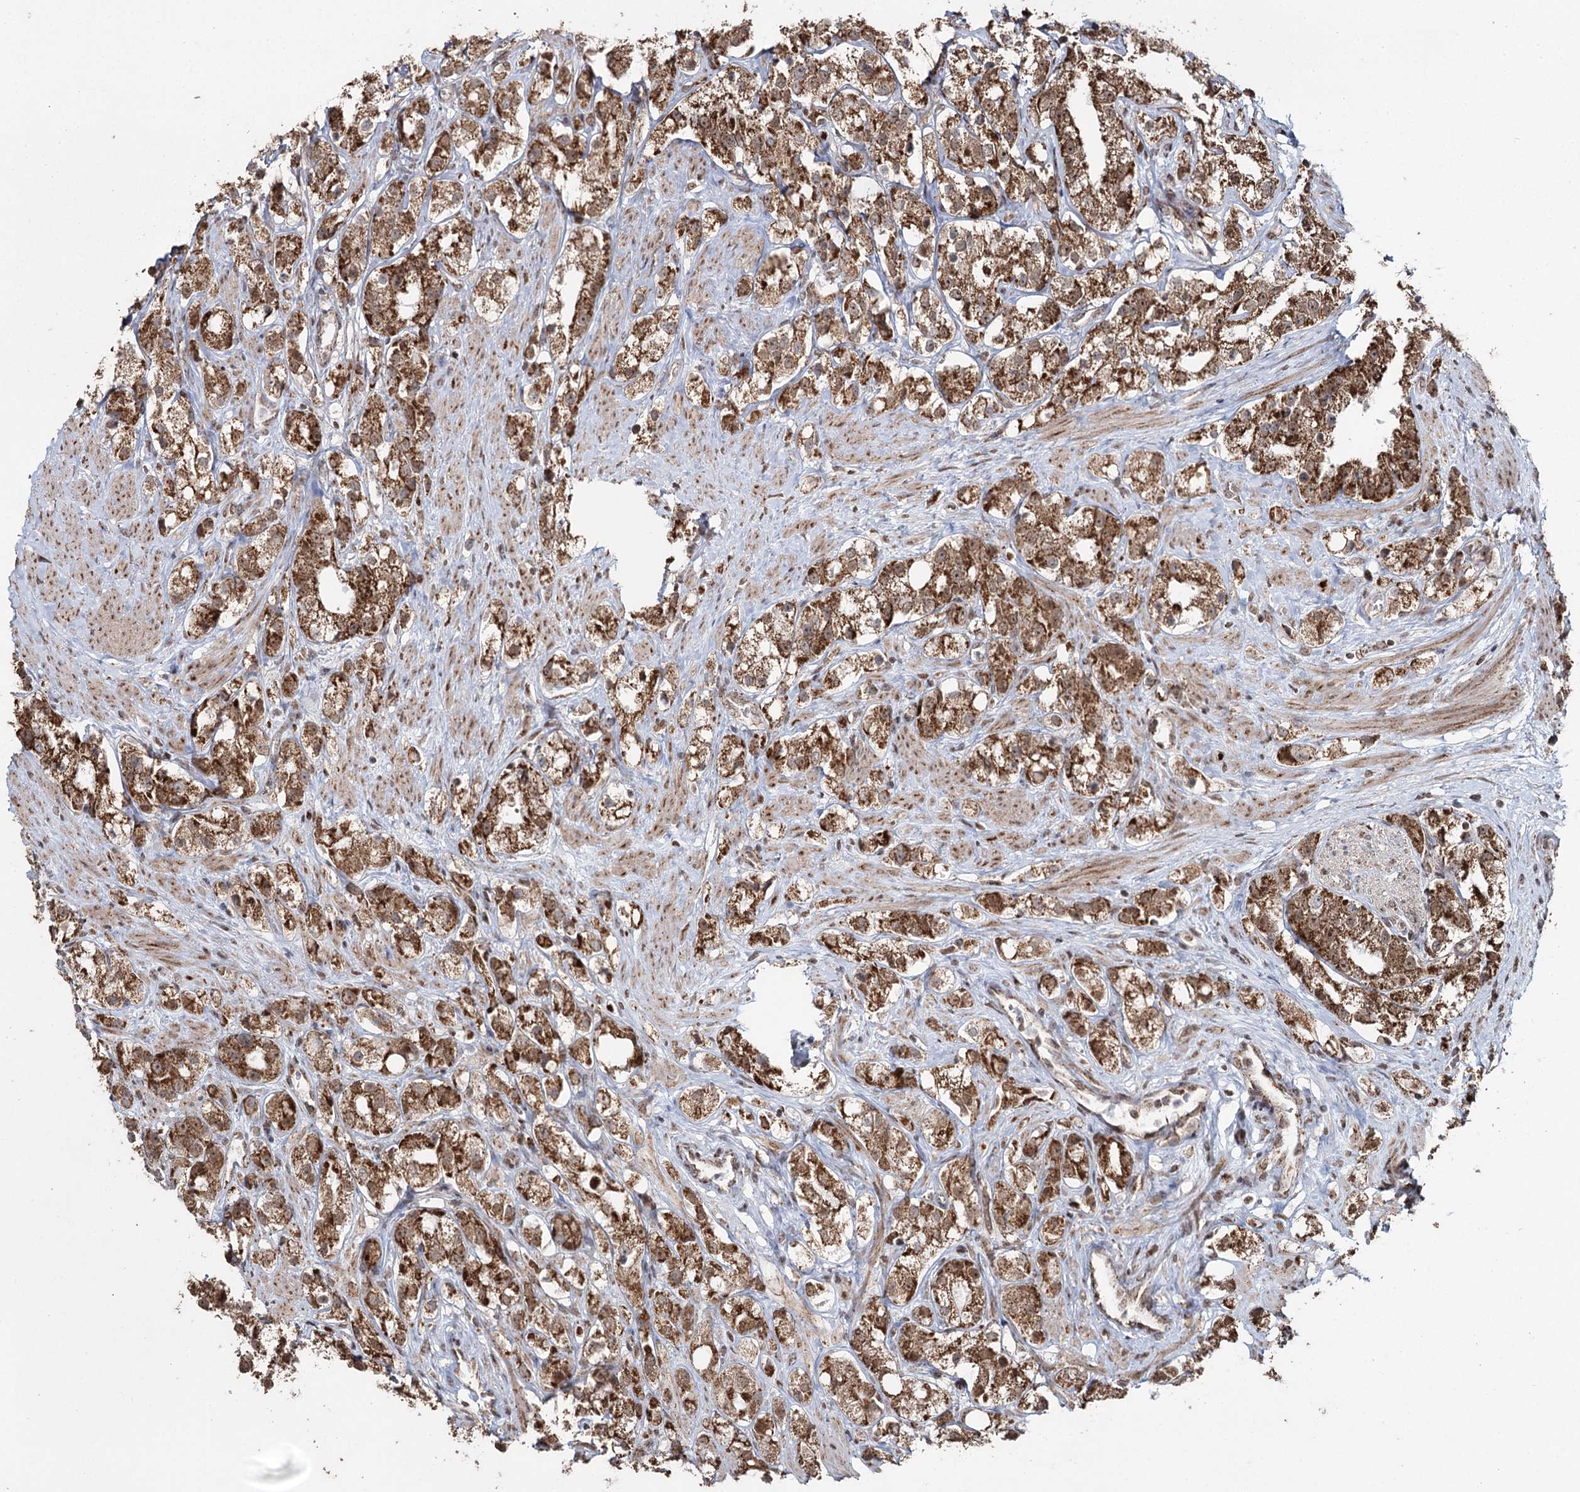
{"staining": {"intensity": "moderate", "quantity": ">75%", "location": "cytoplasmic/membranous,nuclear"}, "tissue": "prostate cancer", "cell_type": "Tumor cells", "image_type": "cancer", "snomed": [{"axis": "morphology", "description": "Adenocarcinoma, NOS"}, {"axis": "topography", "description": "Prostate"}], "caption": "A high-resolution micrograph shows immunohistochemistry (IHC) staining of prostate adenocarcinoma, which exhibits moderate cytoplasmic/membranous and nuclear staining in about >75% of tumor cells. (DAB = brown stain, brightfield microscopy at high magnification).", "gene": "PDHX", "patient": {"sex": "male", "age": 79}}